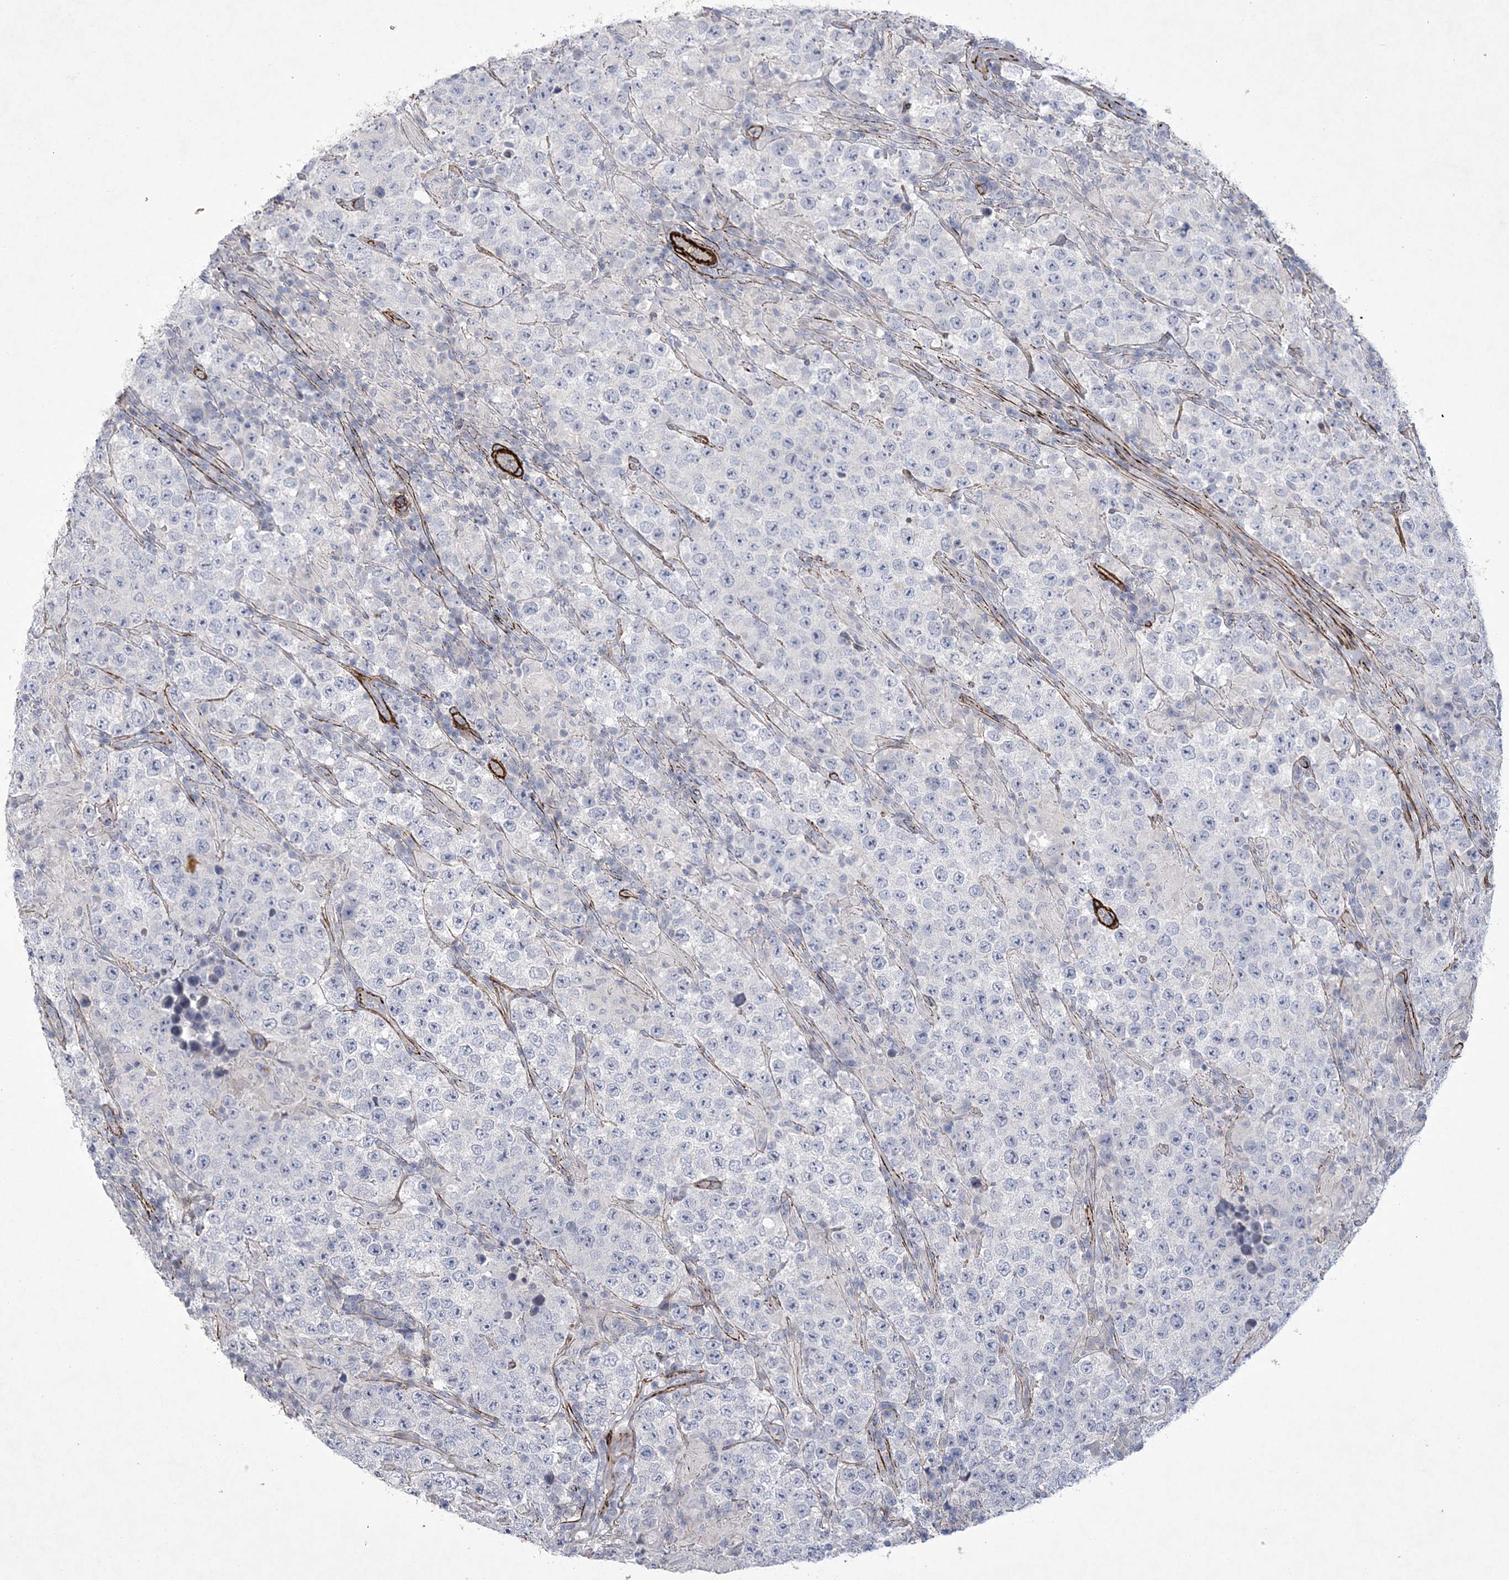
{"staining": {"intensity": "negative", "quantity": "none", "location": "none"}, "tissue": "testis cancer", "cell_type": "Tumor cells", "image_type": "cancer", "snomed": [{"axis": "morphology", "description": "Normal tissue, NOS"}, {"axis": "morphology", "description": "Urothelial carcinoma, High grade"}, {"axis": "morphology", "description": "Seminoma, NOS"}, {"axis": "morphology", "description": "Carcinoma, Embryonal, NOS"}, {"axis": "topography", "description": "Urinary bladder"}, {"axis": "topography", "description": "Testis"}], "caption": "The image shows no significant staining in tumor cells of testis high-grade urothelial carcinoma.", "gene": "ARSJ", "patient": {"sex": "male", "age": 41}}